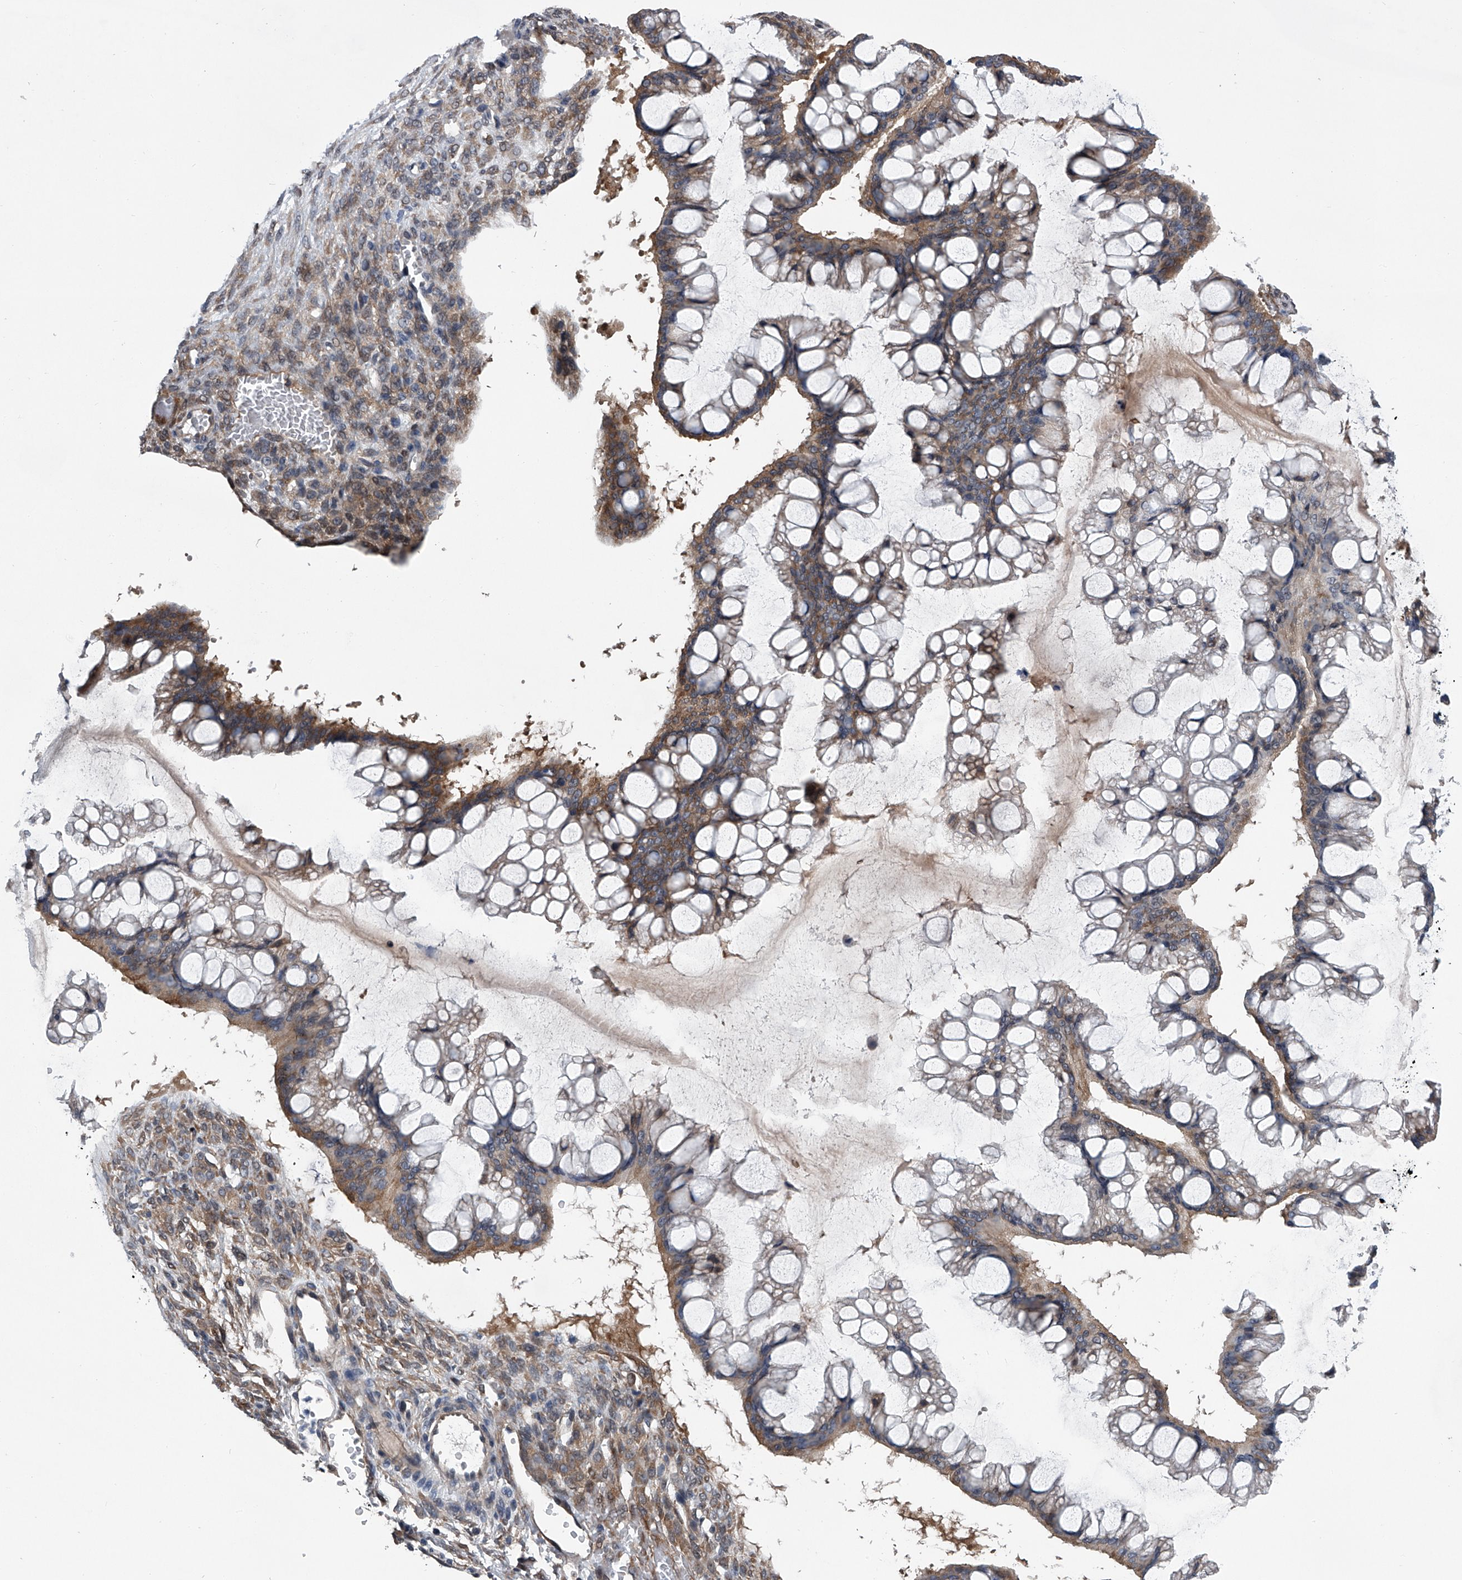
{"staining": {"intensity": "moderate", "quantity": ">75%", "location": "cytoplasmic/membranous"}, "tissue": "ovarian cancer", "cell_type": "Tumor cells", "image_type": "cancer", "snomed": [{"axis": "morphology", "description": "Cystadenocarcinoma, mucinous, NOS"}, {"axis": "topography", "description": "Ovary"}], "caption": "Immunohistochemistry (DAB (3,3'-diaminobenzidine)) staining of human ovarian cancer (mucinous cystadenocarcinoma) demonstrates moderate cytoplasmic/membranous protein staining in about >75% of tumor cells.", "gene": "PPP2R5D", "patient": {"sex": "female", "age": 73}}